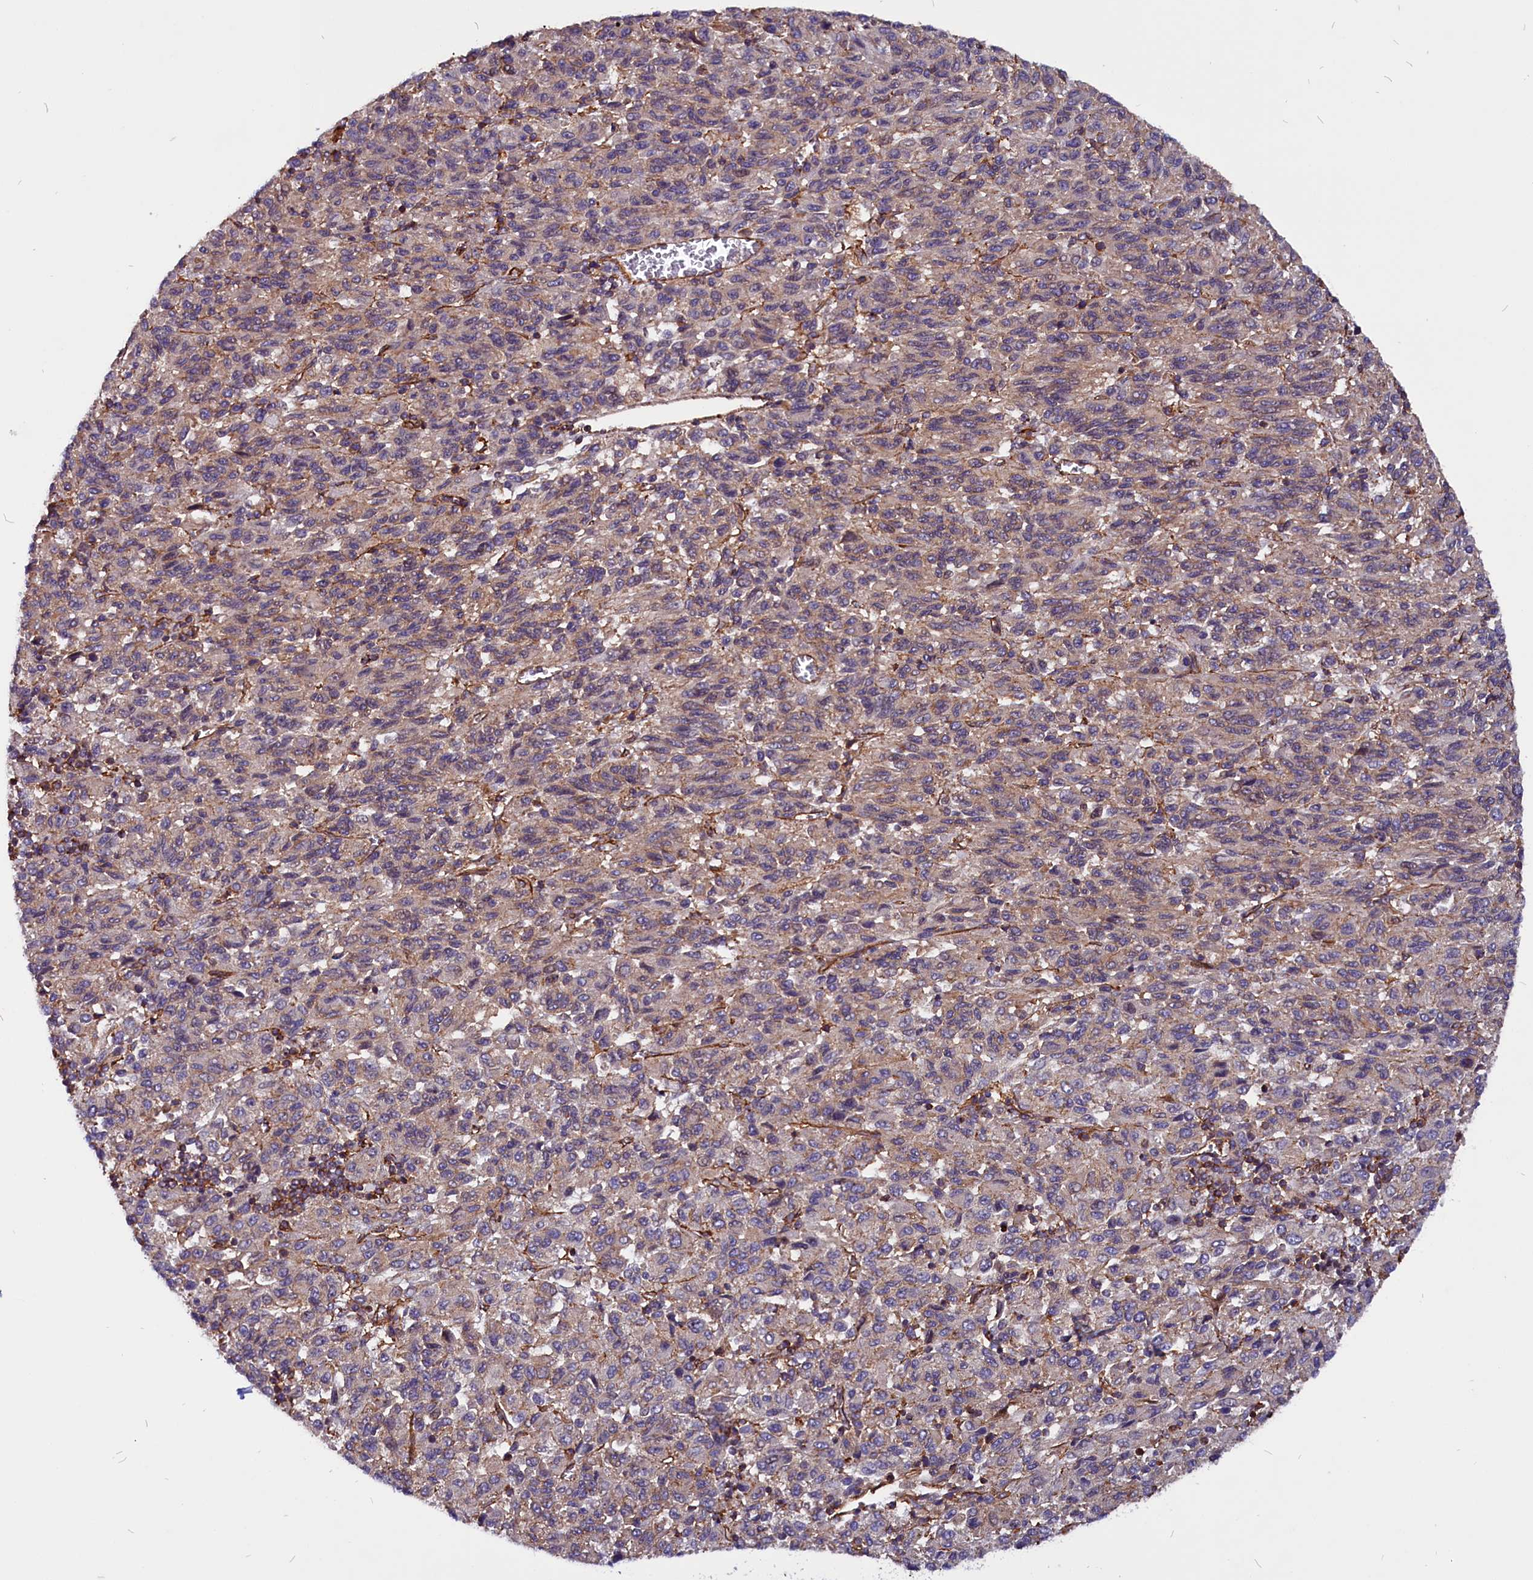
{"staining": {"intensity": "weak", "quantity": "25%-75%", "location": "cytoplasmic/membranous"}, "tissue": "melanoma", "cell_type": "Tumor cells", "image_type": "cancer", "snomed": [{"axis": "morphology", "description": "Malignant melanoma, Metastatic site"}, {"axis": "topography", "description": "Lung"}], "caption": "Malignant melanoma (metastatic site) was stained to show a protein in brown. There is low levels of weak cytoplasmic/membranous staining in approximately 25%-75% of tumor cells. The staining is performed using DAB brown chromogen to label protein expression. The nuclei are counter-stained blue using hematoxylin.", "gene": "ZNF749", "patient": {"sex": "male", "age": 64}}